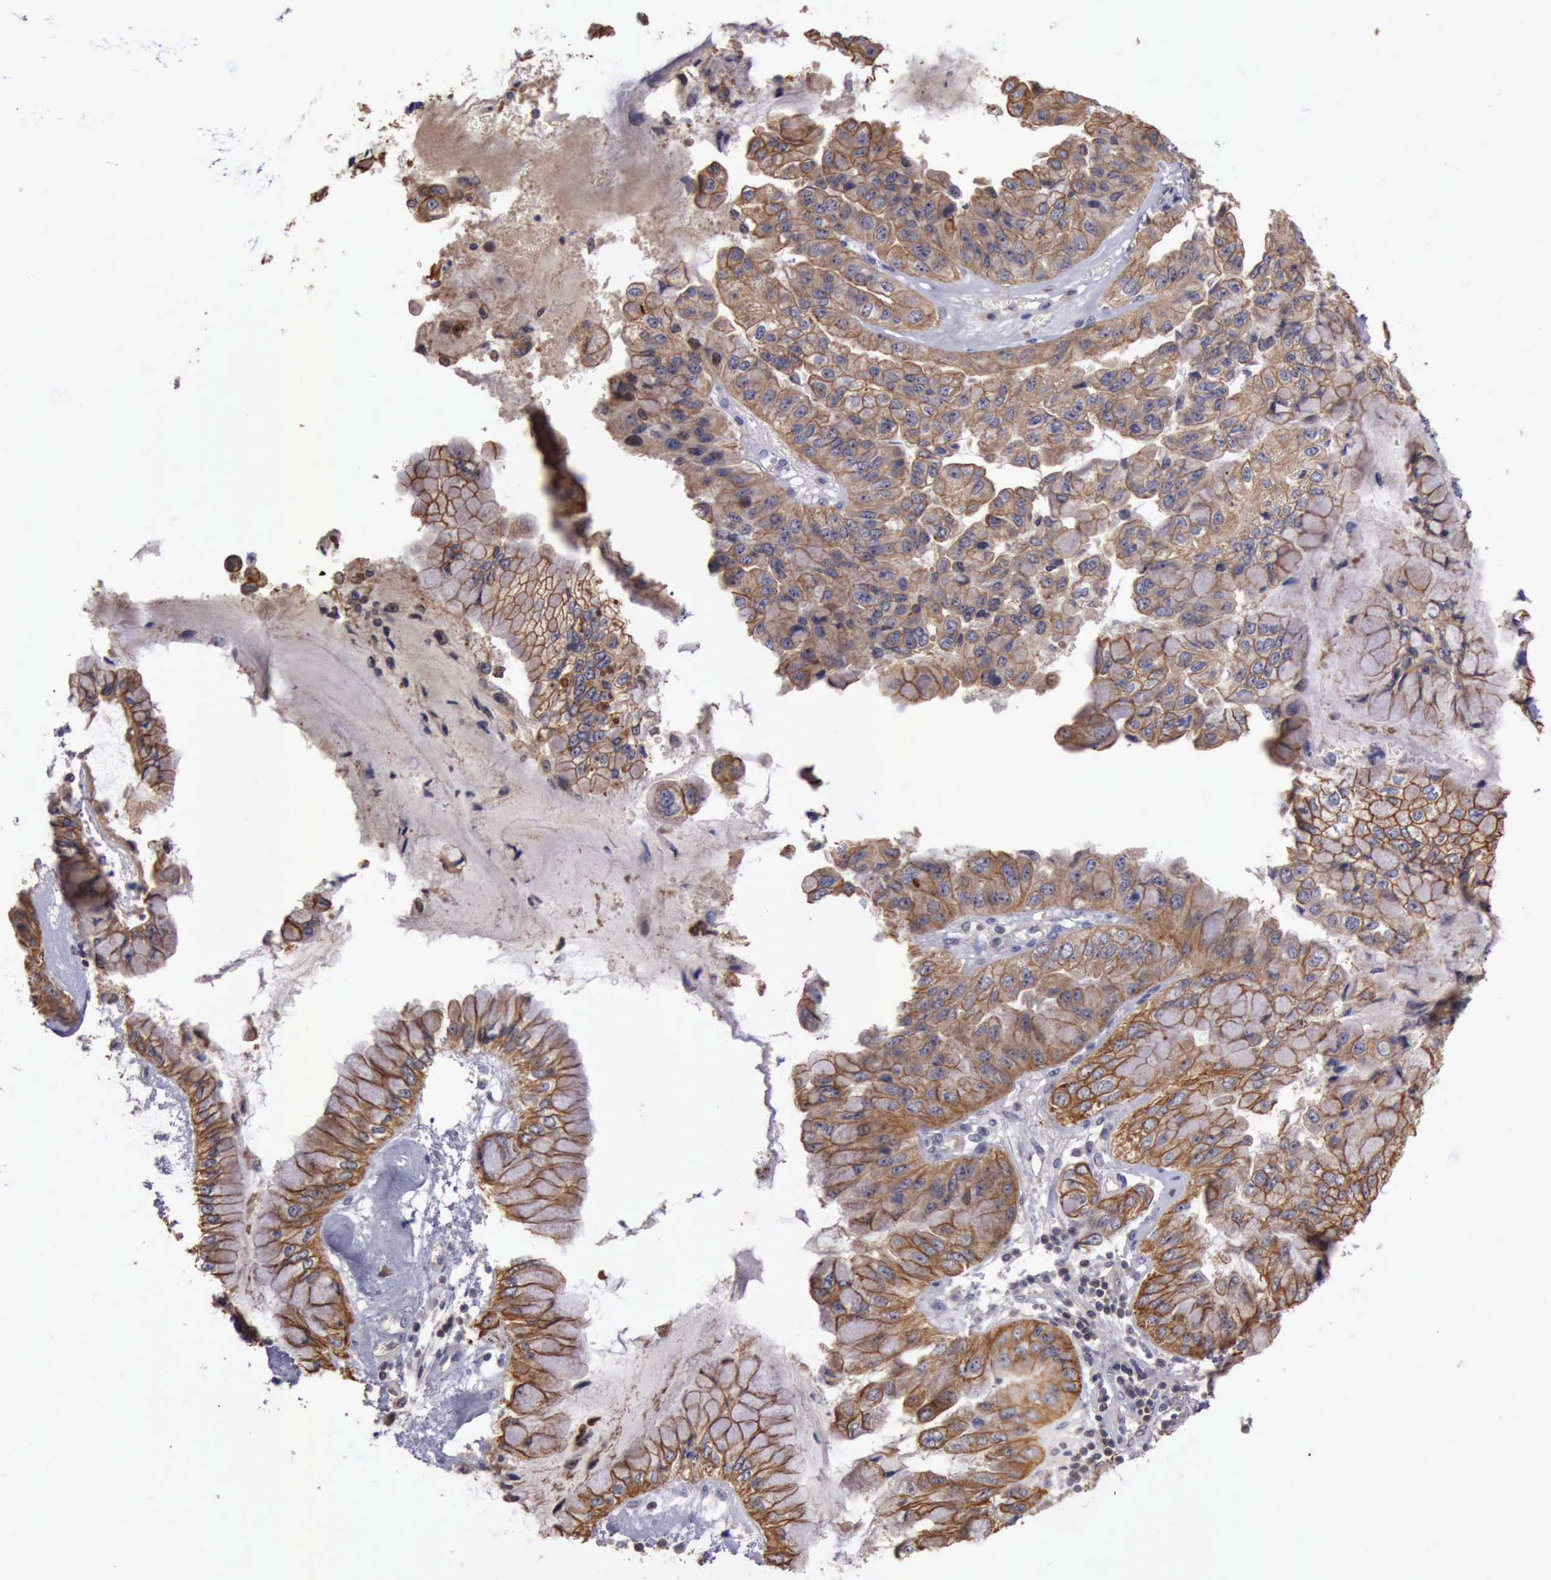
{"staining": {"intensity": "weak", "quantity": "25%-75%", "location": "cytoplasmic/membranous"}, "tissue": "liver cancer", "cell_type": "Tumor cells", "image_type": "cancer", "snomed": [{"axis": "morphology", "description": "Cholangiocarcinoma"}, {"axis": "topography", "description": "Liver"}], "caption": "Protein staining shows weak cytoplasmic/membranous expression in about 25%-75% of tumor cells in liver cholangiocarcinoma. The protein of interest is shown in brown color, while the nuclei are stained blue.", "gene": "RAB39B", "patient": {"sex": "female", "age": 79}}